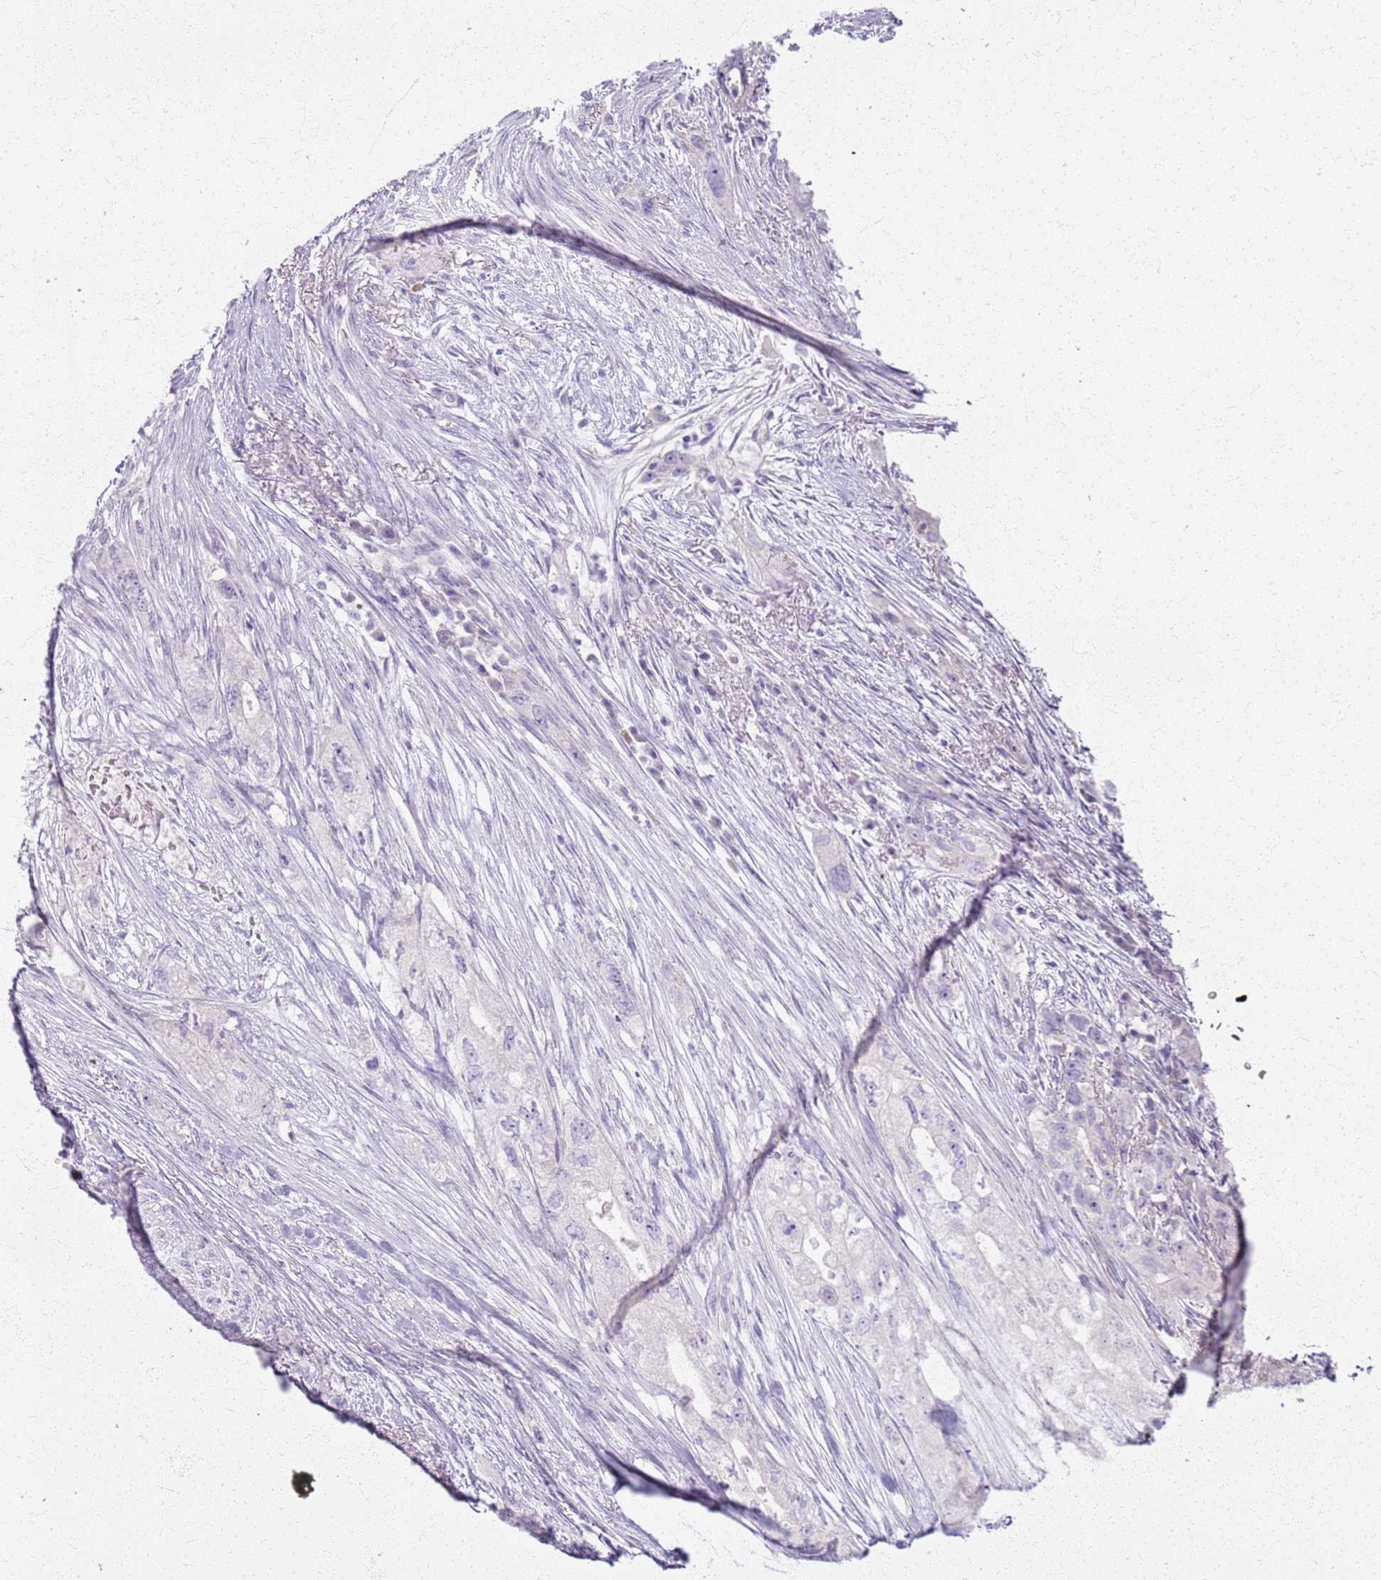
{"staining": {"intensity": "negative", "quantity": "none", "location": "none"}, "tissue": "pancreatic cancer", "cell_type": "Tumor cells", "image_type": "cancer", "snomed": [{"axis": "morphology", "description": "Adenocarcinoma, NOS"}, {"axis": "topography", "description": "Pancreas"}], "caption": "Photomicrograph shows no protein positivity in tumor cells of pancreatic adenocarcinoma tissue.", "gene": "CSRP3", "patient": {"sex": "female", "age": 73}}